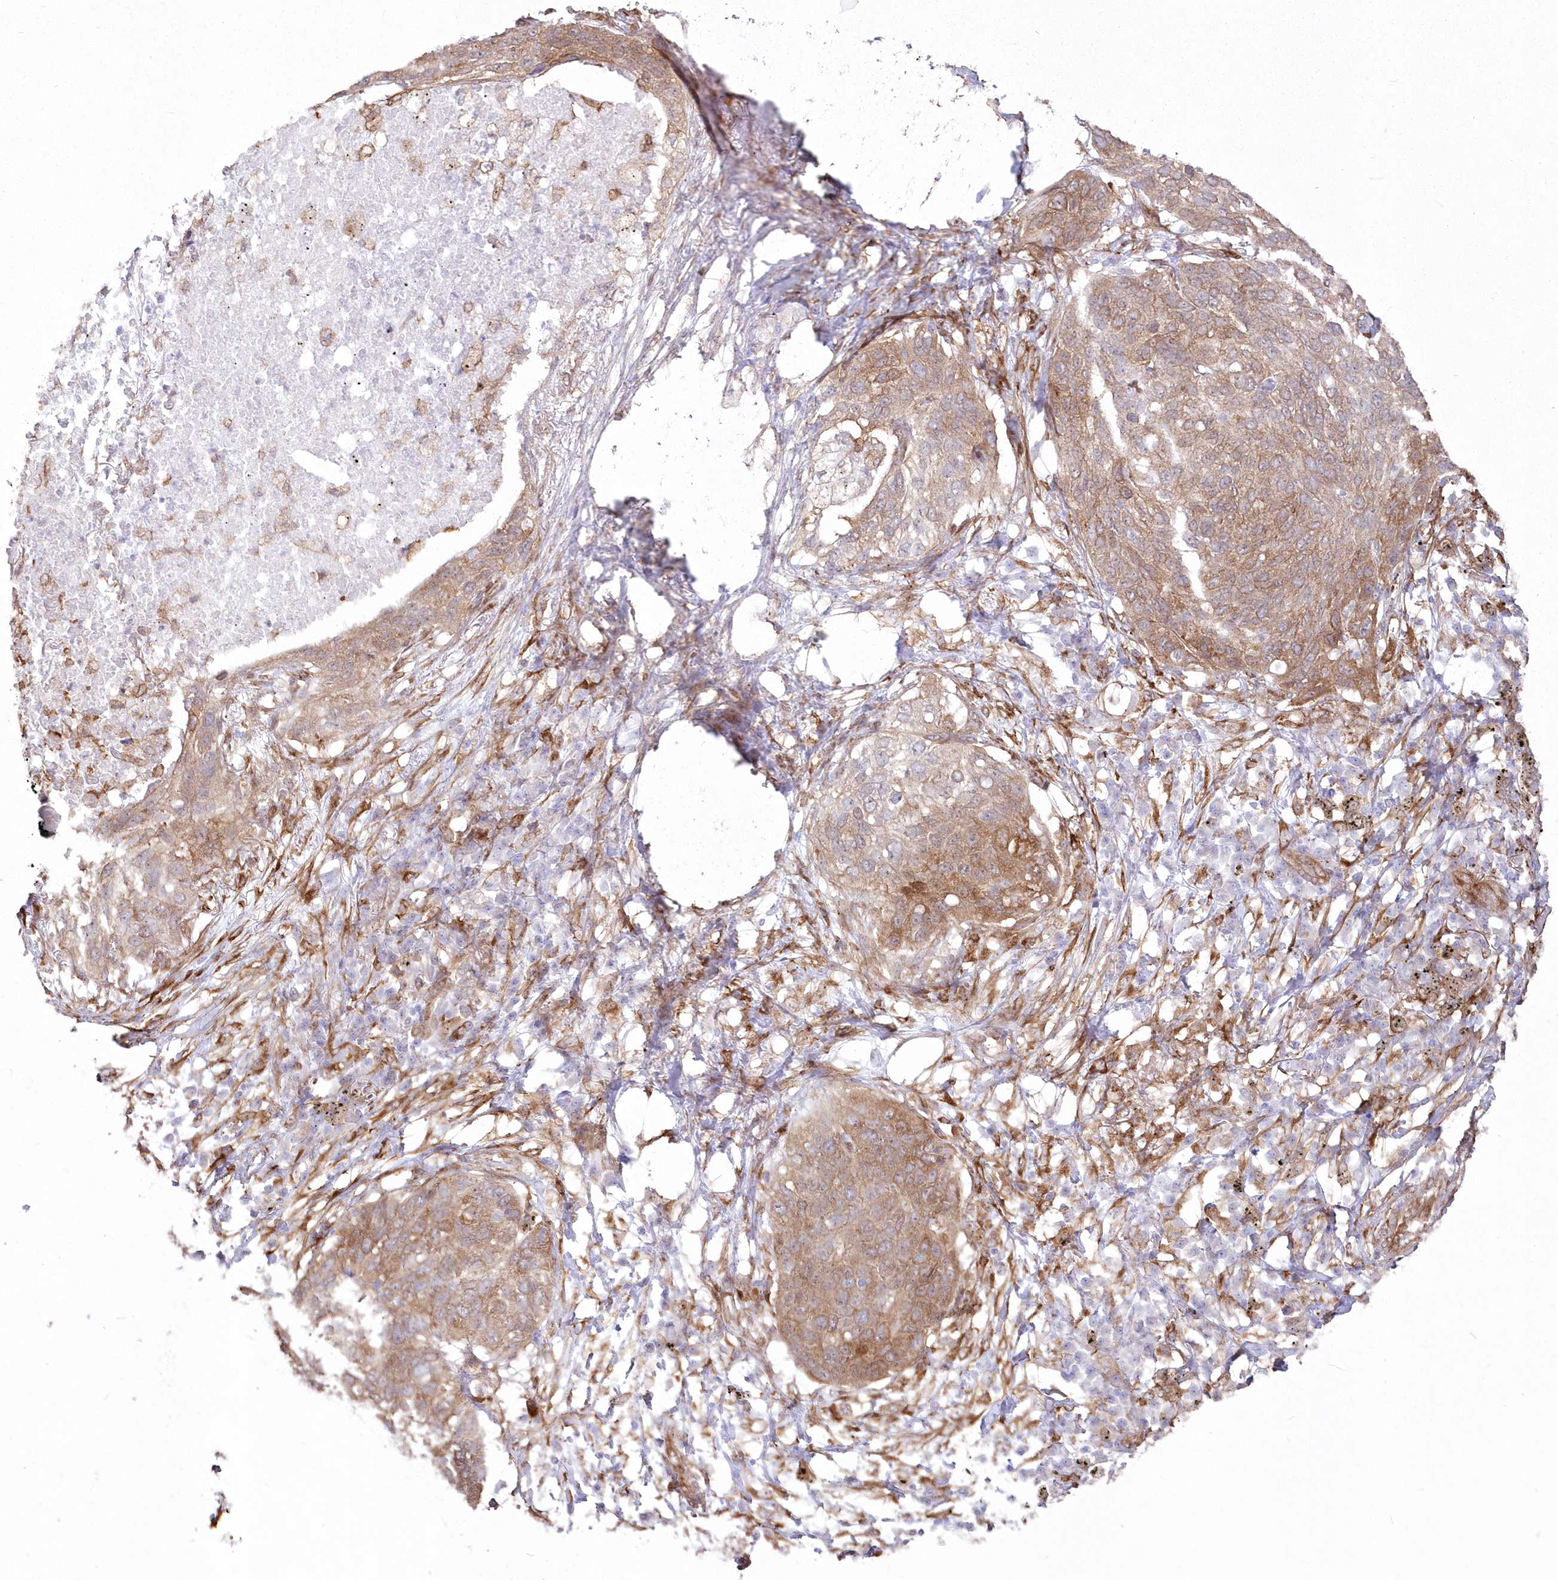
{"staining": {"intensity": "moderate", "quantity": ">75%", "location": "cytoplasmic/membranous"}, "tissue": "lung cancer", "cell_type": "Tumor cells", "image_type": "cancer", "snomed": [{"axis": "morphology", "description": "Squamous cell carcinoma, NOS"}, {"axis": "topography", "description": "Lung"}], "caption": "Immunohistochemistry (IHC) of human squamous cell carcinoma (lung) displays medium levels of moderate cytoplasmic/membranous positivity in approximately >75% of tumor cells.", "gene": "SH3PXD2B", "patient": {"sex": "female", "age": 63}}